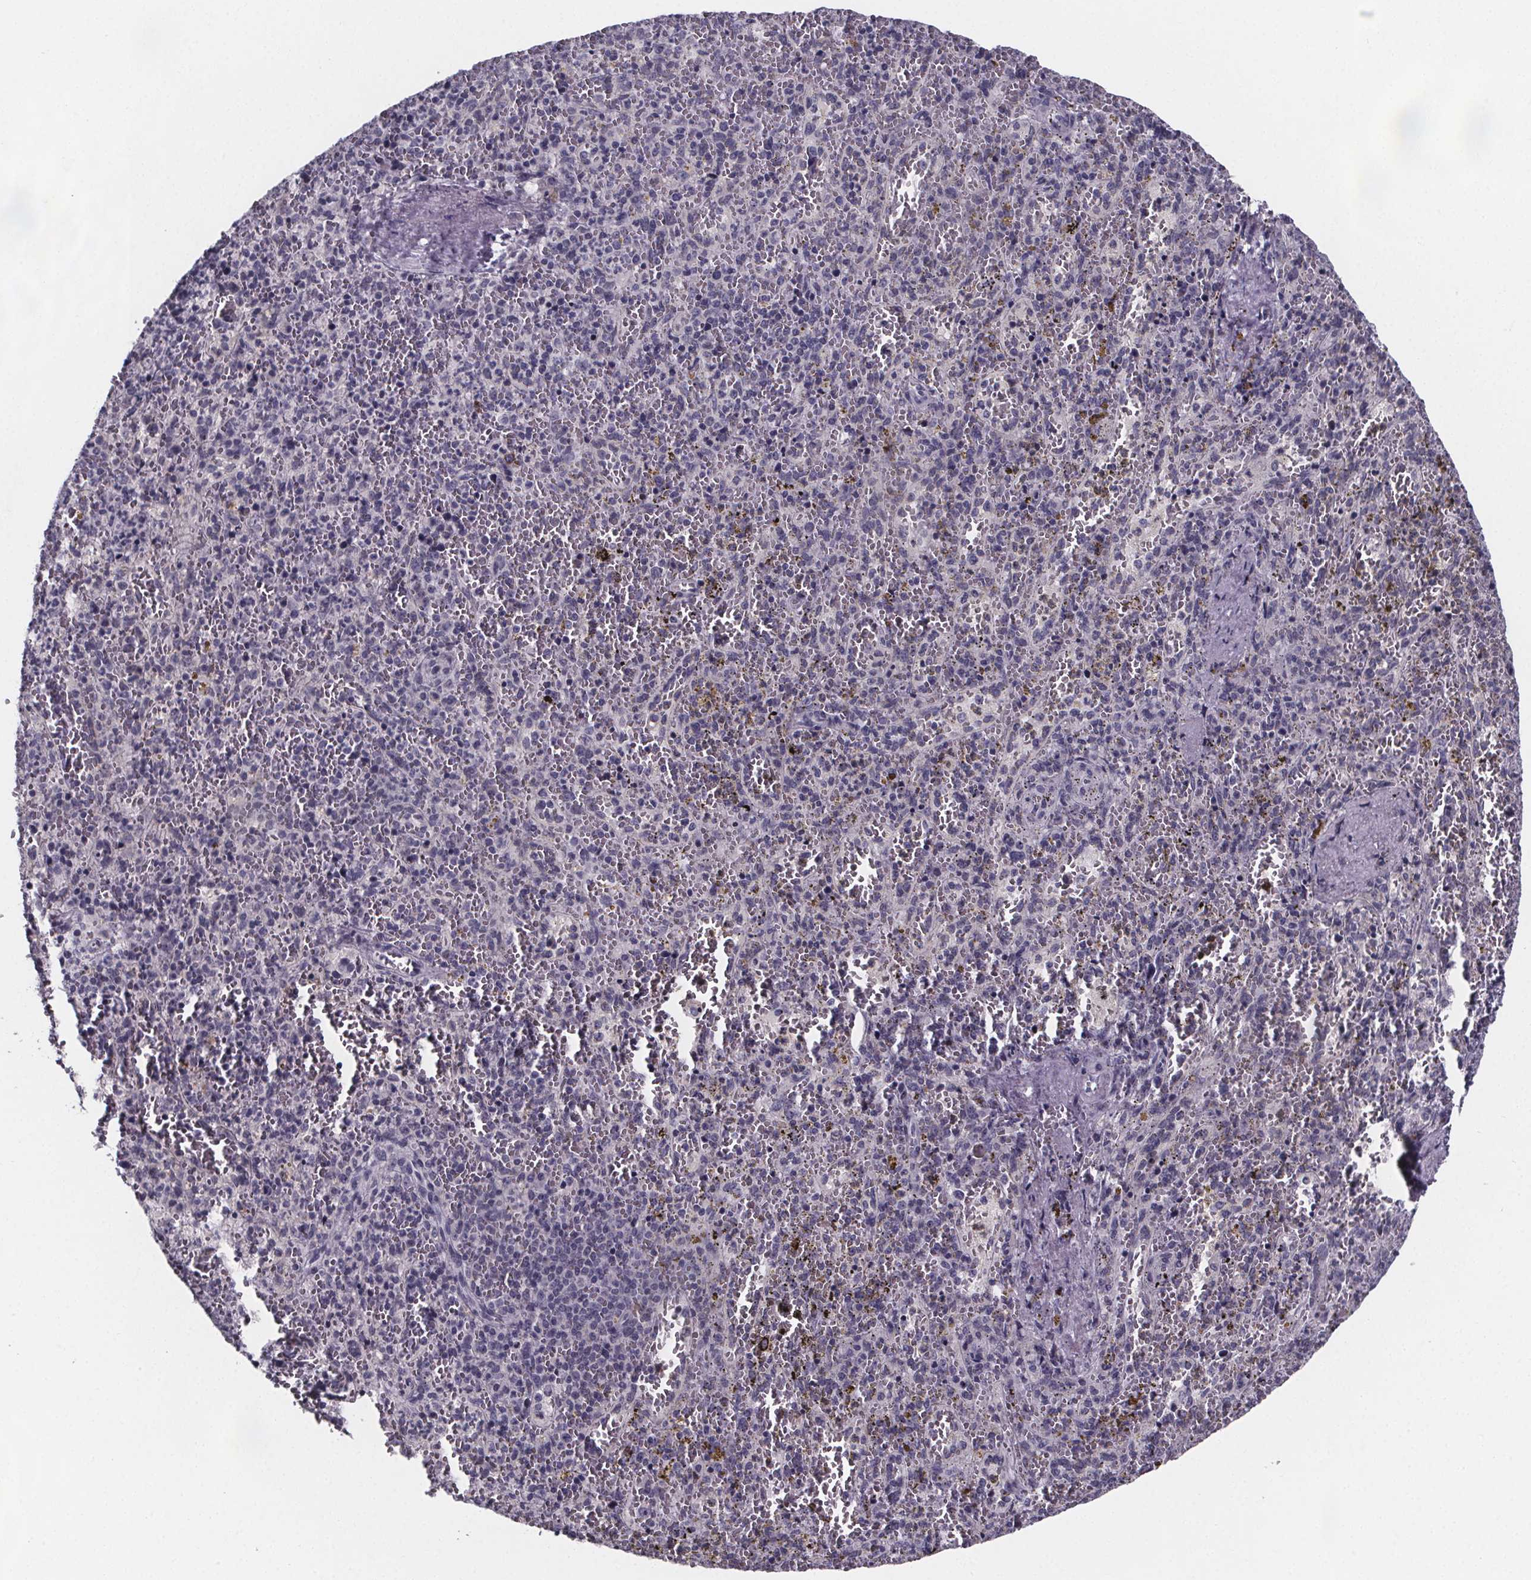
{"staining": {"intensity": "negative", "quantity": "none", "location": "none"}, "tissue": "spleen", "cell_type": "Cells in red pulp", "image_type": "normal", "snomed": [{"axis": "morphology", "description": "Normal tissue, NOS"}, {"axis": "topography", "description": "Spleen"}], "caption": "Immunohistochemical staining of benign spleen demonstrates no significant staining in cells in red pulp. (Brightfield microscopy of DAB IHC at high magnification).", "gene": "PAH", "patient": {"sex": "female", "age": 50}}